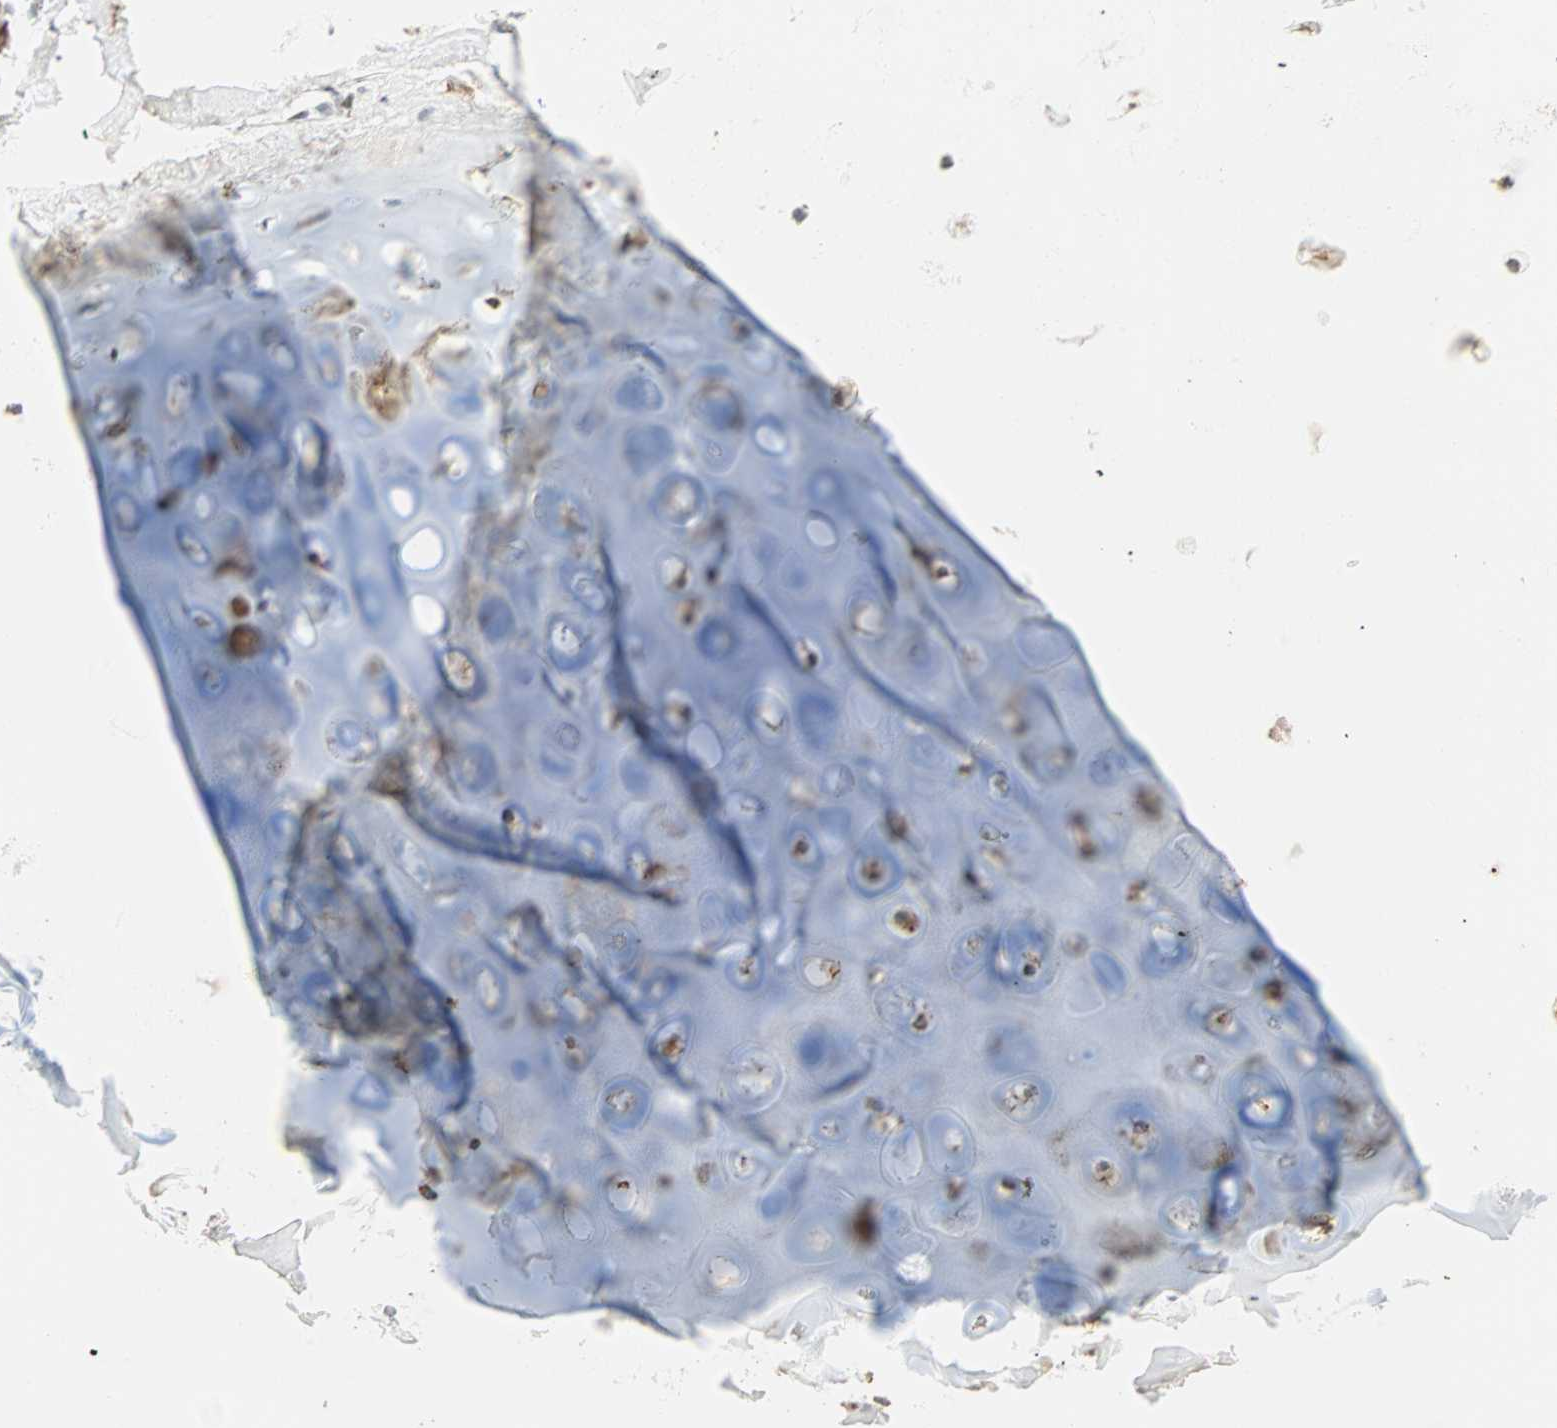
{"staining": {"intensity": "moderate", "quantity": "25%-75%", "location": "cytoplasmic/membranous"}, "tissue": "adipose tissue", "cell_type": "Adipocytes", "image_type": "normal", "snomed": [{"axis": "morphology", "description": "Normal tissue, NOS"}, {"axis": "topography", "description": "Cartilage tissue"}, {"axis": "topography", "description": "Bronchus"}], "caption": "Immunohistochemical staining of normal adipose tissue exhibits 25%-75% levels of moderate cytoplasmic/membranous protein positivity in approximately 25%-75% of adipocytes.", "gene": "SPRY4", "patient": {"sex": "female", "age": 73}}